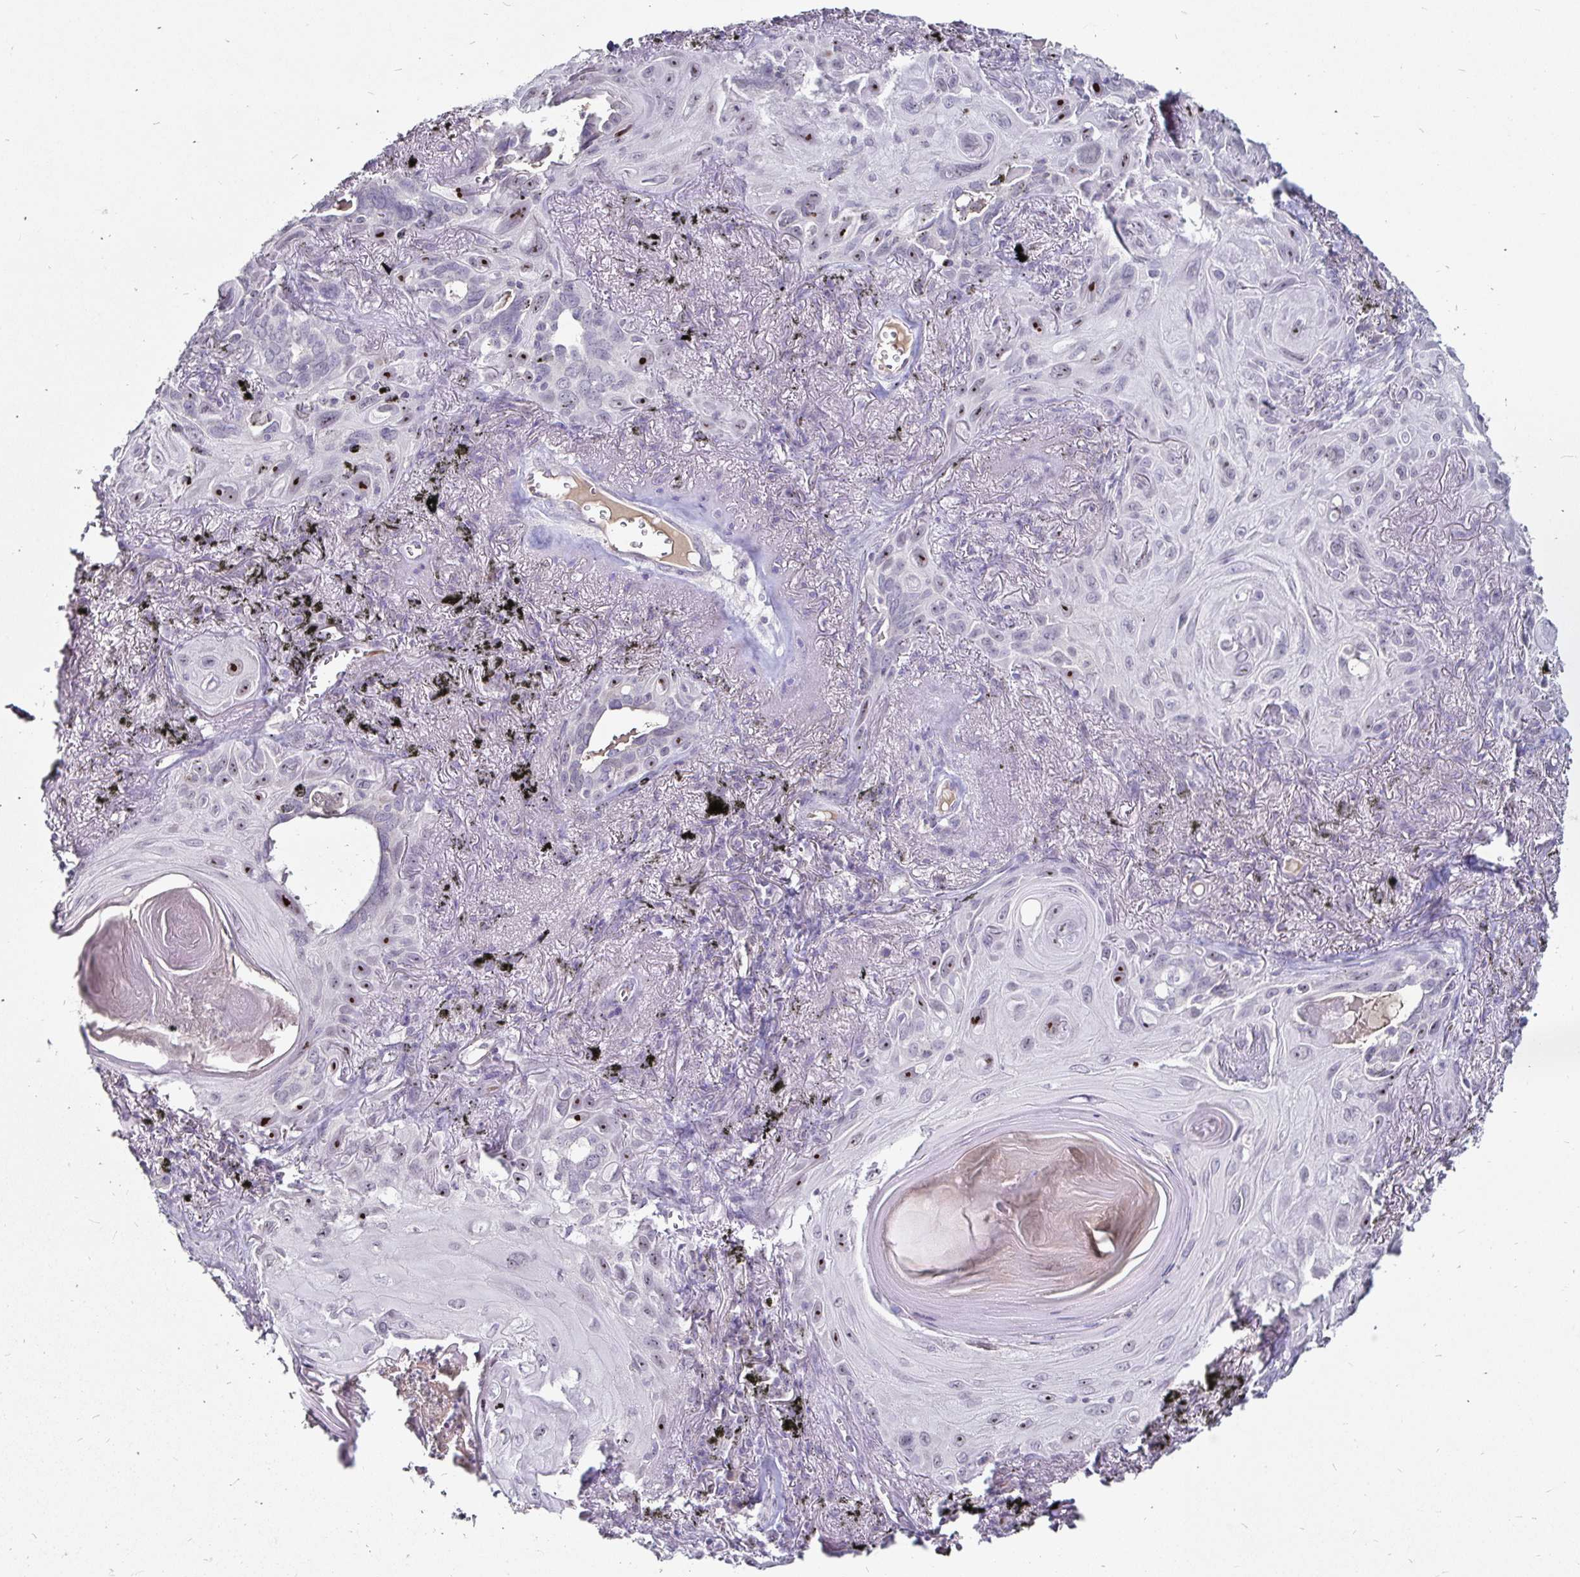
{"staining": {"intensity": "moderate", "quantity": "<25%", "location": "nuclear"}, "tissue": "lung cancer", "cell_type": "Tumor cells", "image_type": "cancer", "snomed": [{"axis": "morphology", "description": "Squamous cell carcinoma, NOS"}, {"axis": "topography", "description": "Lung"}], "caption": "This micrograph shows squamous cell carcinoma (lung) stained with IHC to label a protein in brown. The nuclear of tumor cells show moderate positivity for the protein. Nuclei are counter-stained blue.", "gene": "FAIM2", "patient": {"sex": "male", "age": 79}}